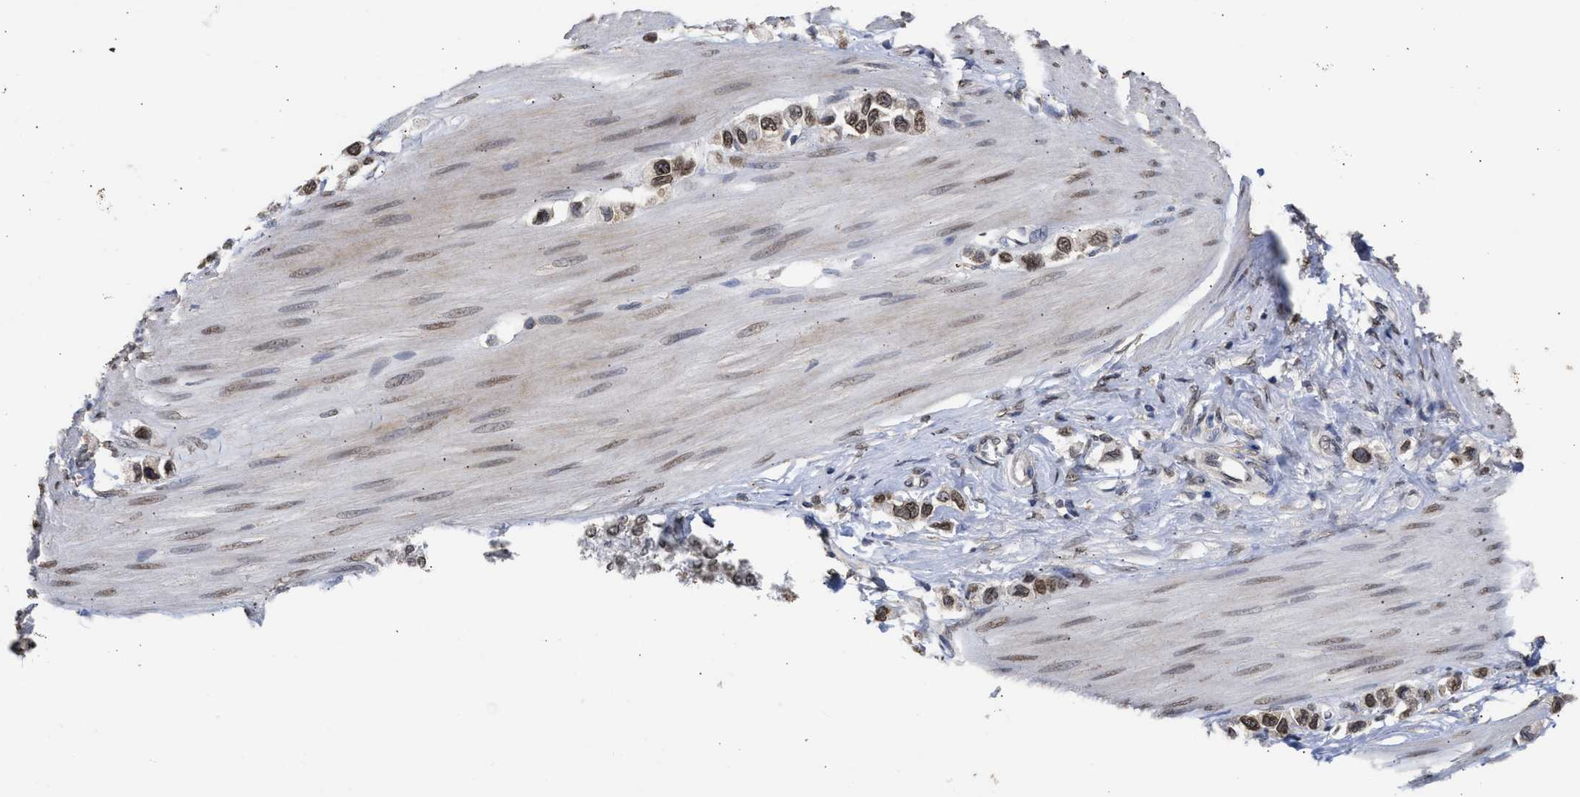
{"staining": {"intensity": "moderate", "quantity": ">75%", "location": "cytoplasmic/membranous,nuclear"}, "tissue": "stomach cancer", "cell_type": "Tumor cells", "image_type": "cancer", "snomed": [{"axis": "morphology", "description": "Adenocarcinoma, NOS"}, {"axis": "topography", "description": "Stomach"}], "caption": "Stomach cancer stained for a protein displays moderate cytoplasmic/membranous and nuclear positivity in tumor cells.", "gene": "NUP35", "patient": {"sex": "female", "age": 65}}